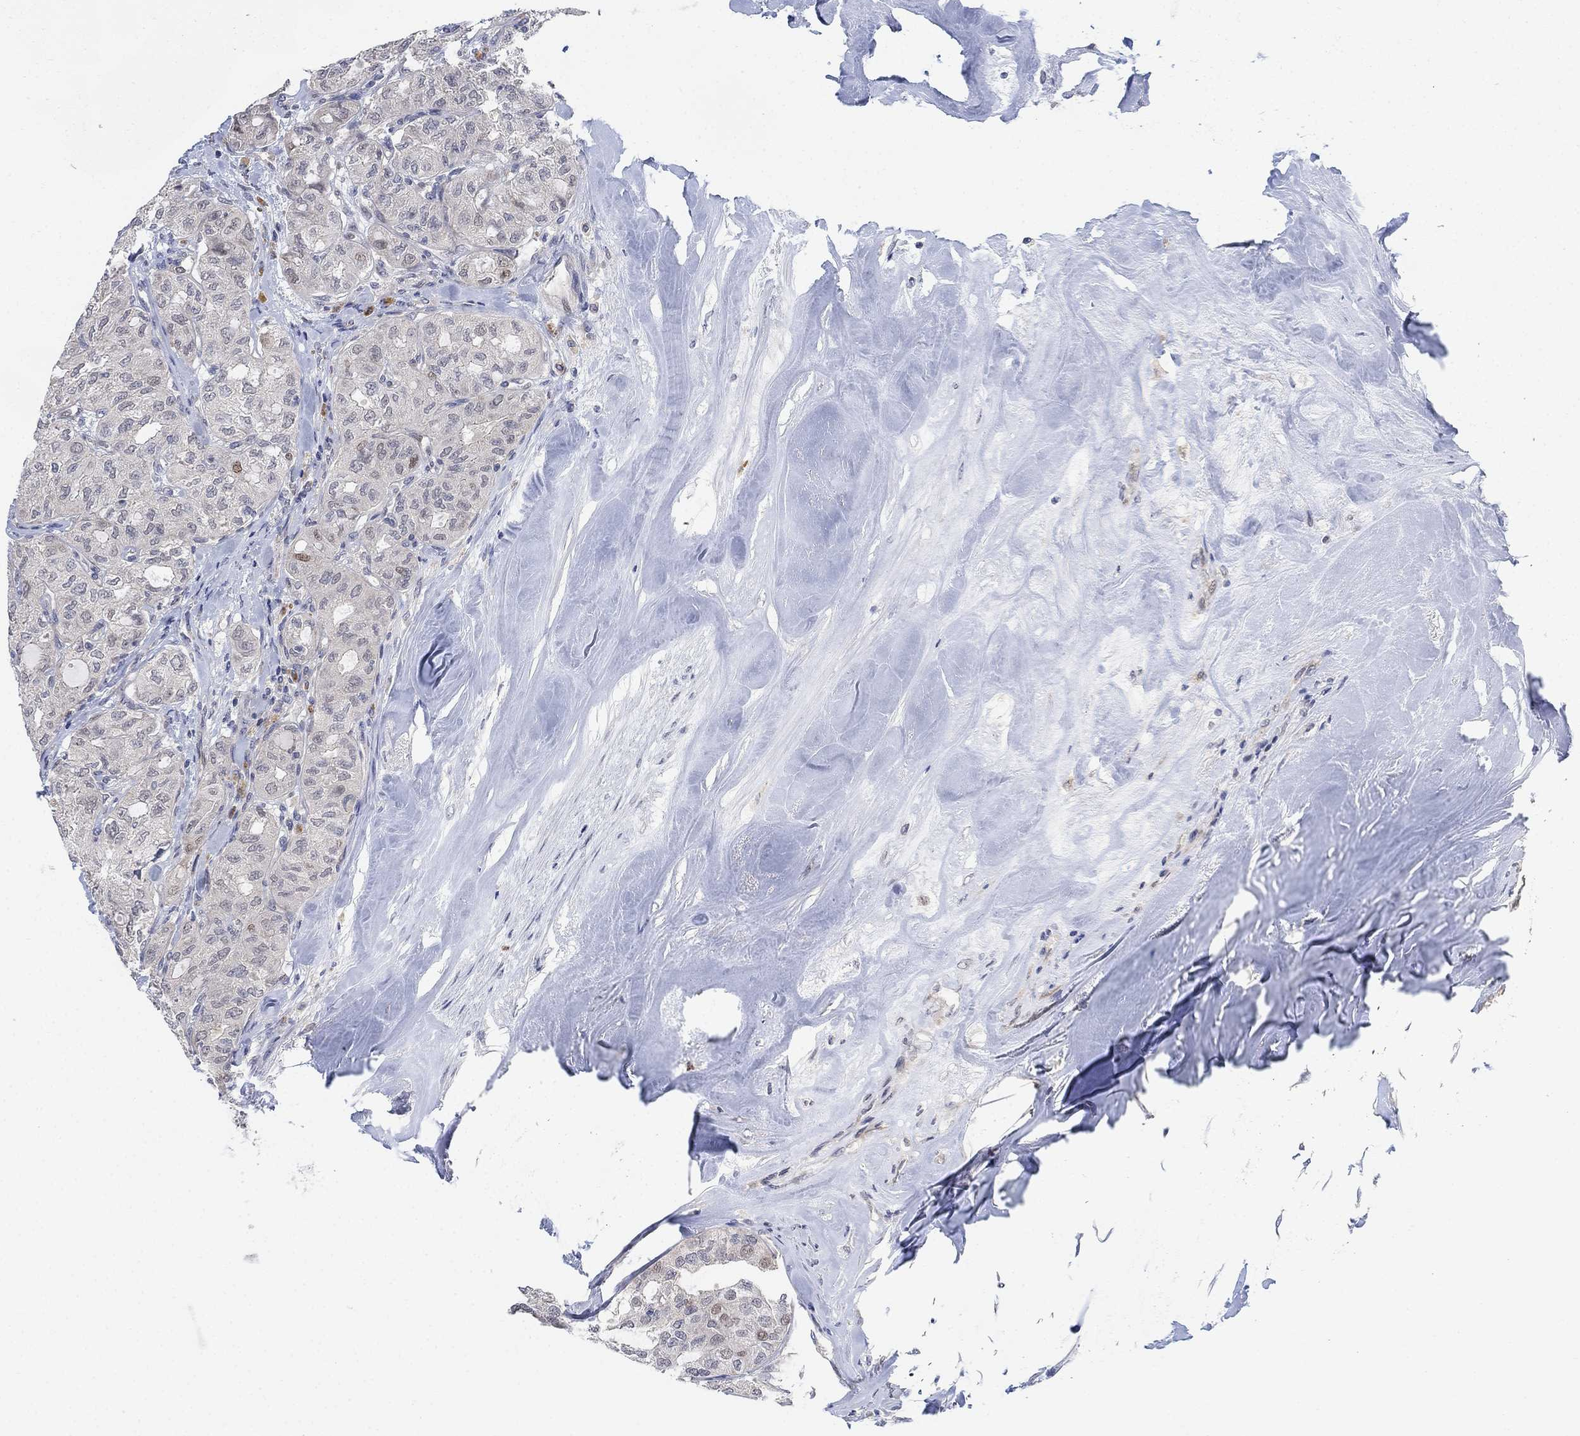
{"staining": {"intensity": "negative", "quantity": "none", "location": "none"}, "tissue": "thyroid cancer", "cell_type": "Tumor cells", "image_type": "cancer", "snomed": [{"axis": "morphology", "description": "Follicular adenoma carcinoma, NOS"}, {"axis": "topography", "description": "Thyroid gland"}], "caption": "This is a histopathology image of immunohistochemistry staining of follicular adenoma carcinoma (thyroid), which shows no expression in tumor cells.", "gene": "CNTF", "patient": {"sex": "male", "age": 75}}